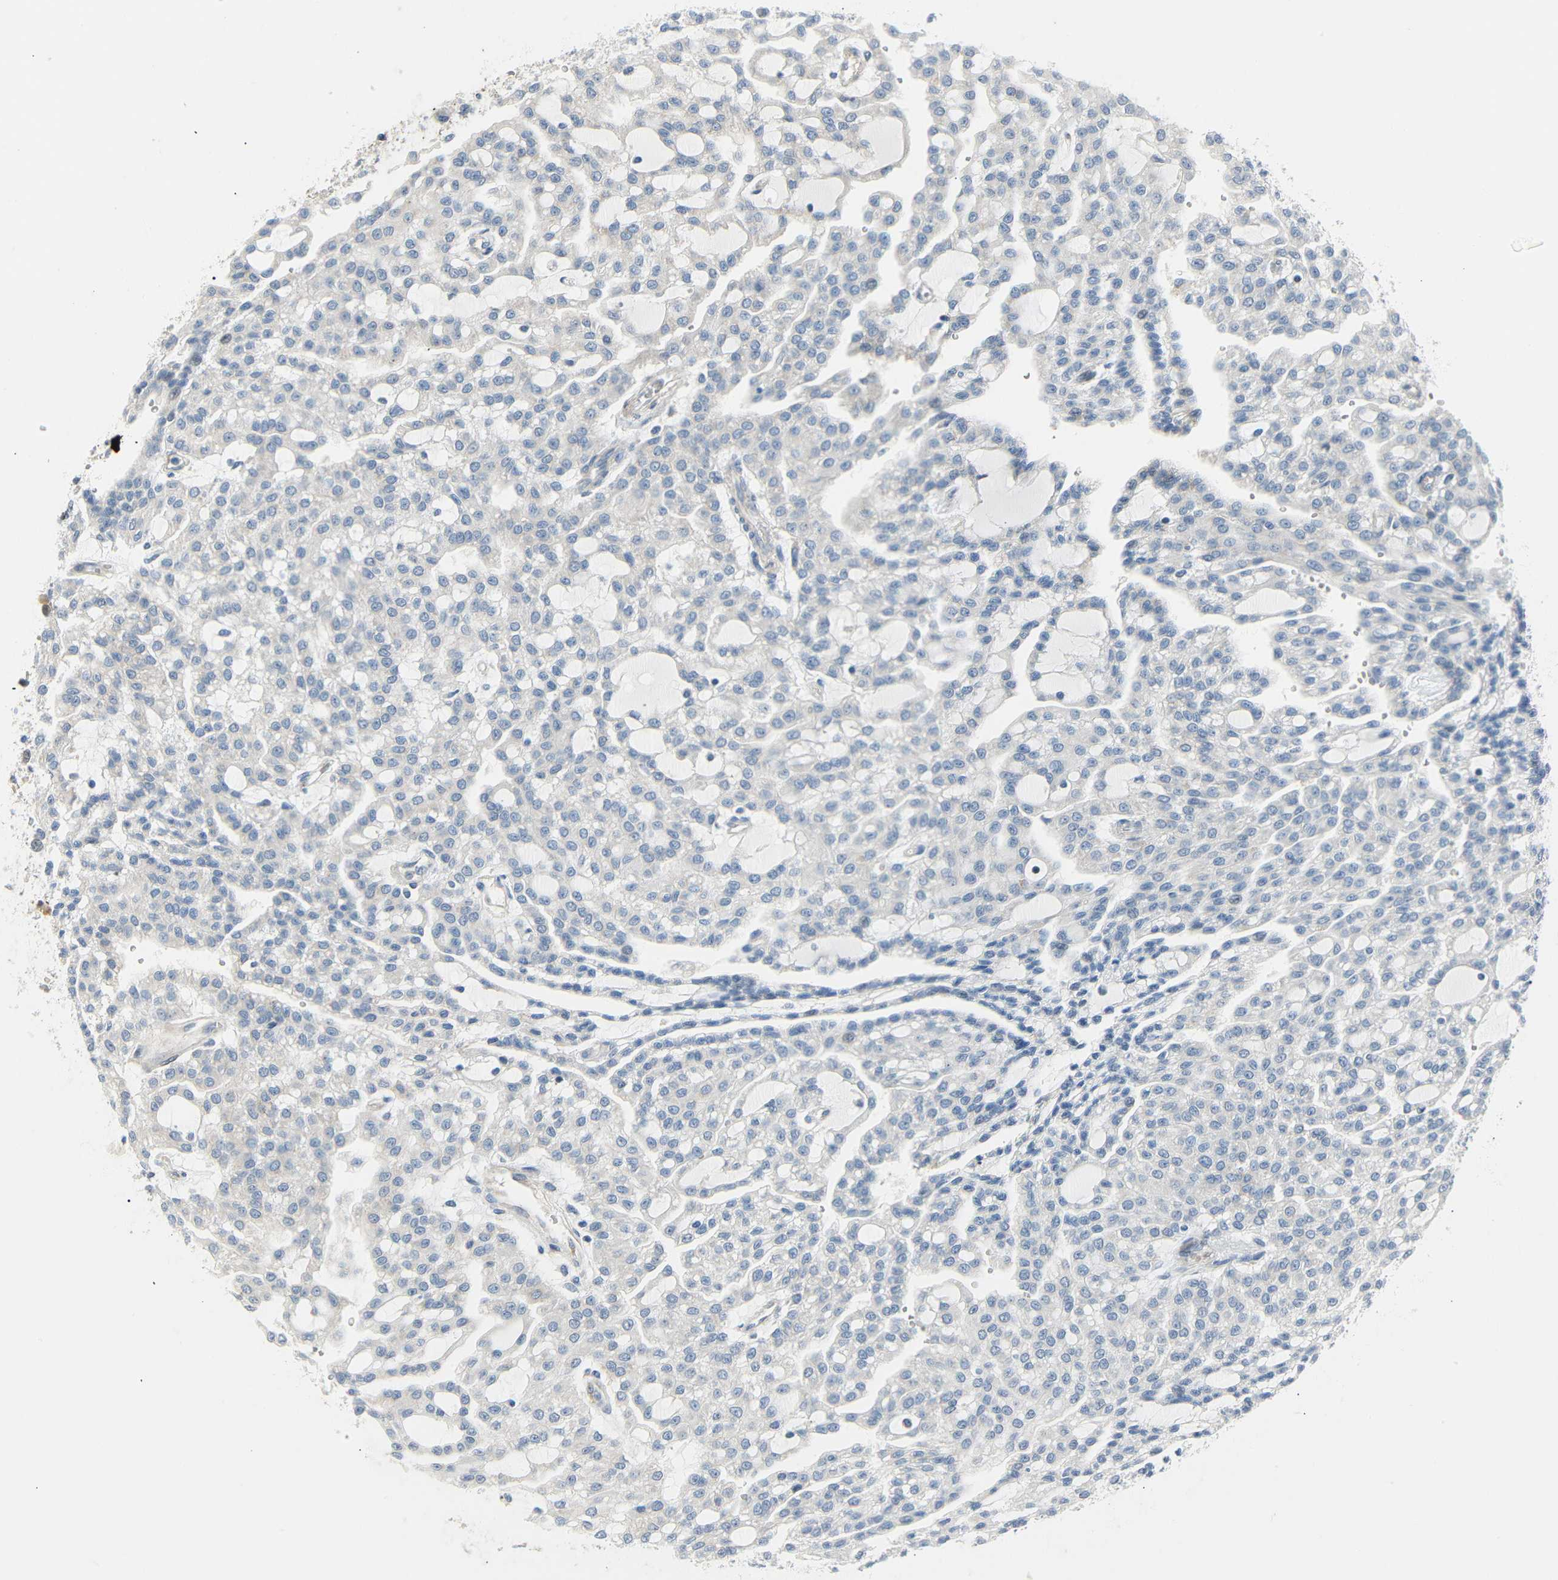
{"staining": {"intensity": "negative", "quantity": "none", "location": "none"}, "tissue": "renal cancer", "cell_type": "Tumor cells", "image_type": "cancer", "snomed": [{"axis": "morphology", "description": "Adenocarcinoma, NOS"}, {"axis": "topography", "description": "Kidney"}], "caption": "Immunohistochemistry (IHC) histopathology image of human adenocarcinoma (renal) stained for a protein (brown), which displays no expression in tumor cells.", "gene": "IMPG2", "patient": {"sex": "male", "age": 63}}